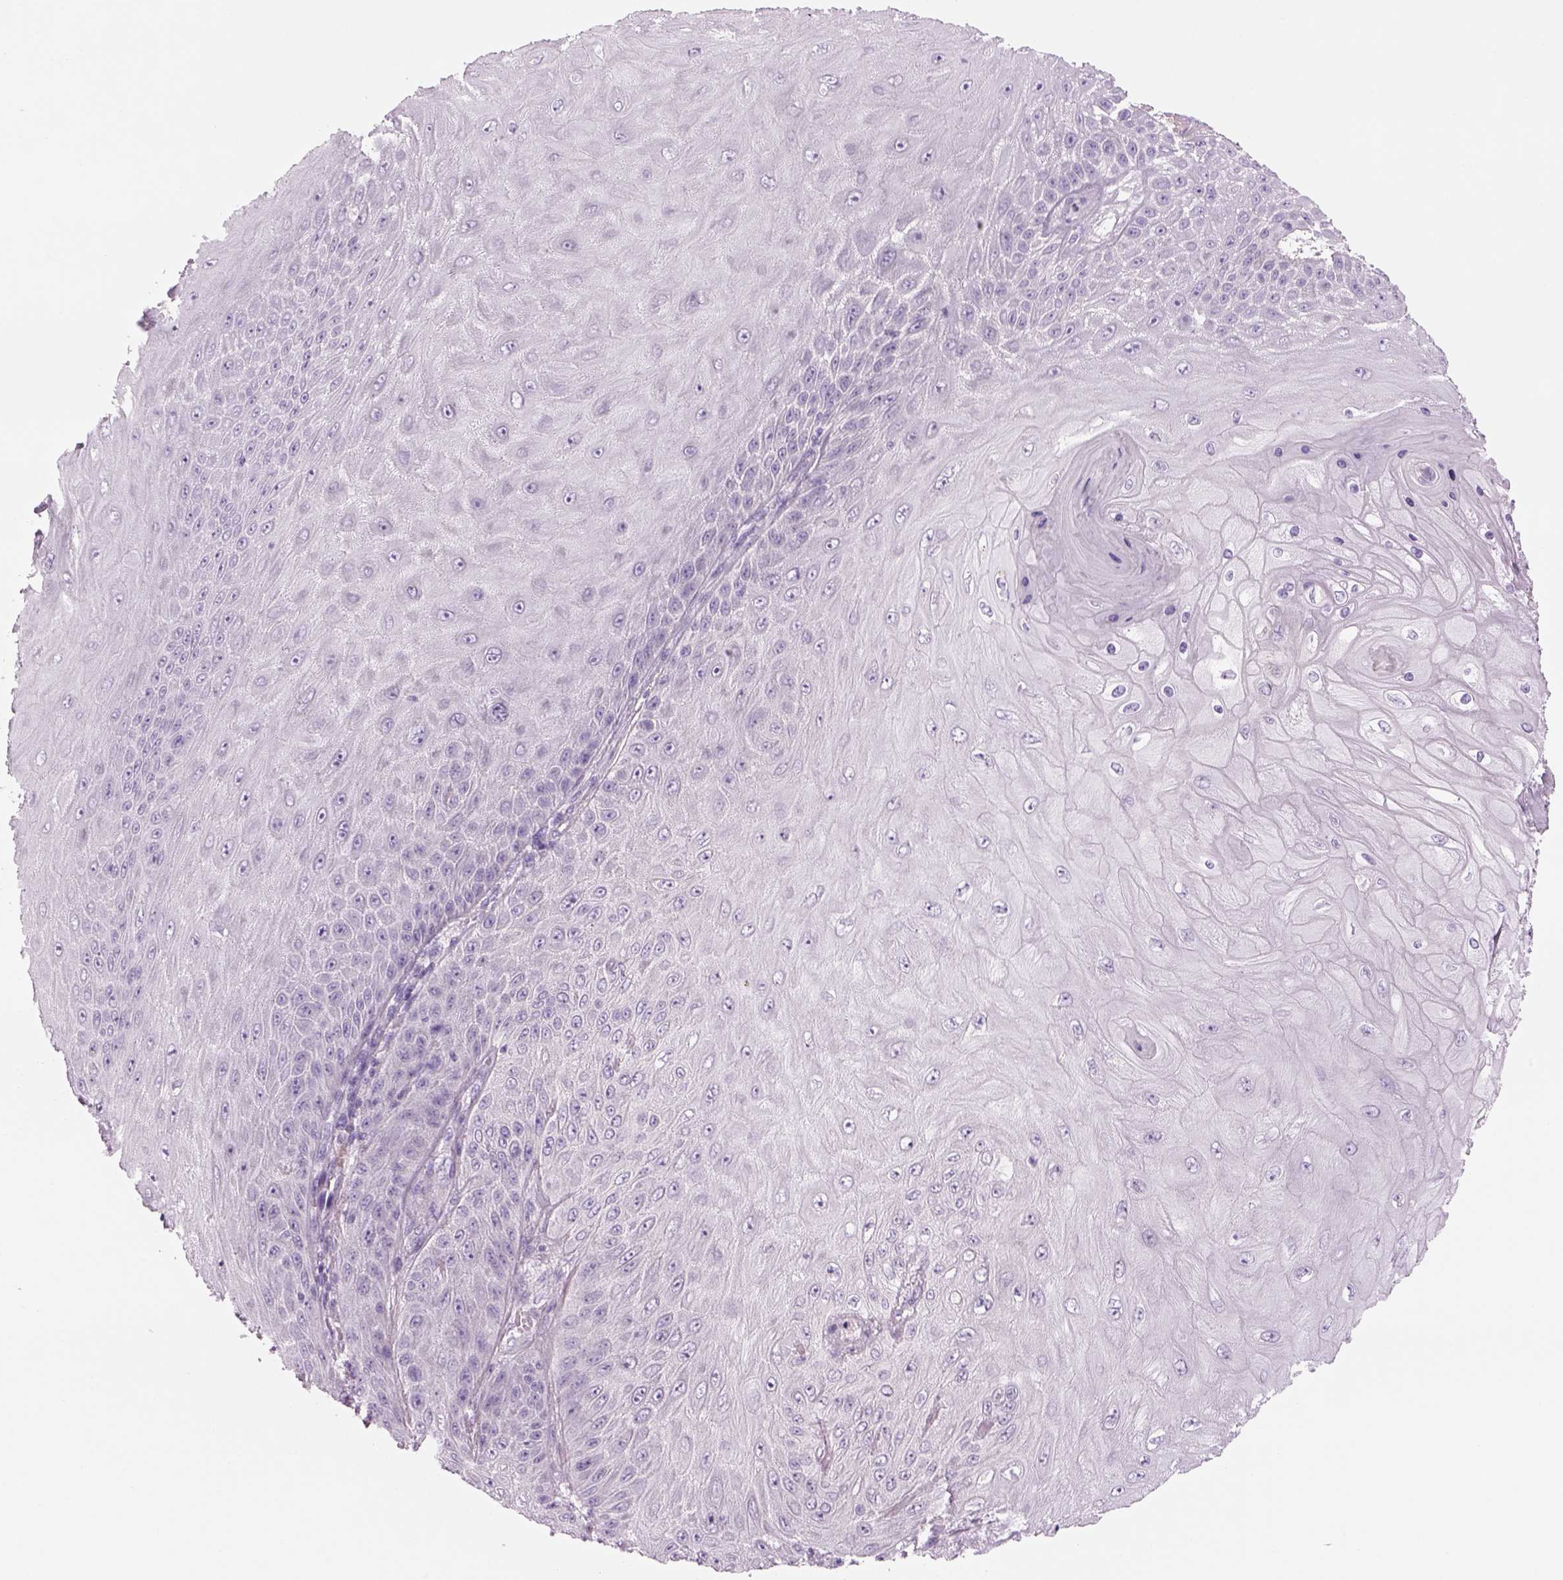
{"staining": {"intensity": "negative", "quantity": "none", "location": "none"}, "tissue": "skin cancer", "cell_type": "Tumor cells", "image_type": "cancer", "snomed": [{"axis": "morphology", "description": "Squamous cell carcinoma, NOS"}, {"axis": "topography", "description": "Skin"}], "caption": "IHC of skin squamous cell carcinoma shows no positivity in tumor cells.", "gene": "MDH1B", "patient": {"sex": "male", "age": 62}}